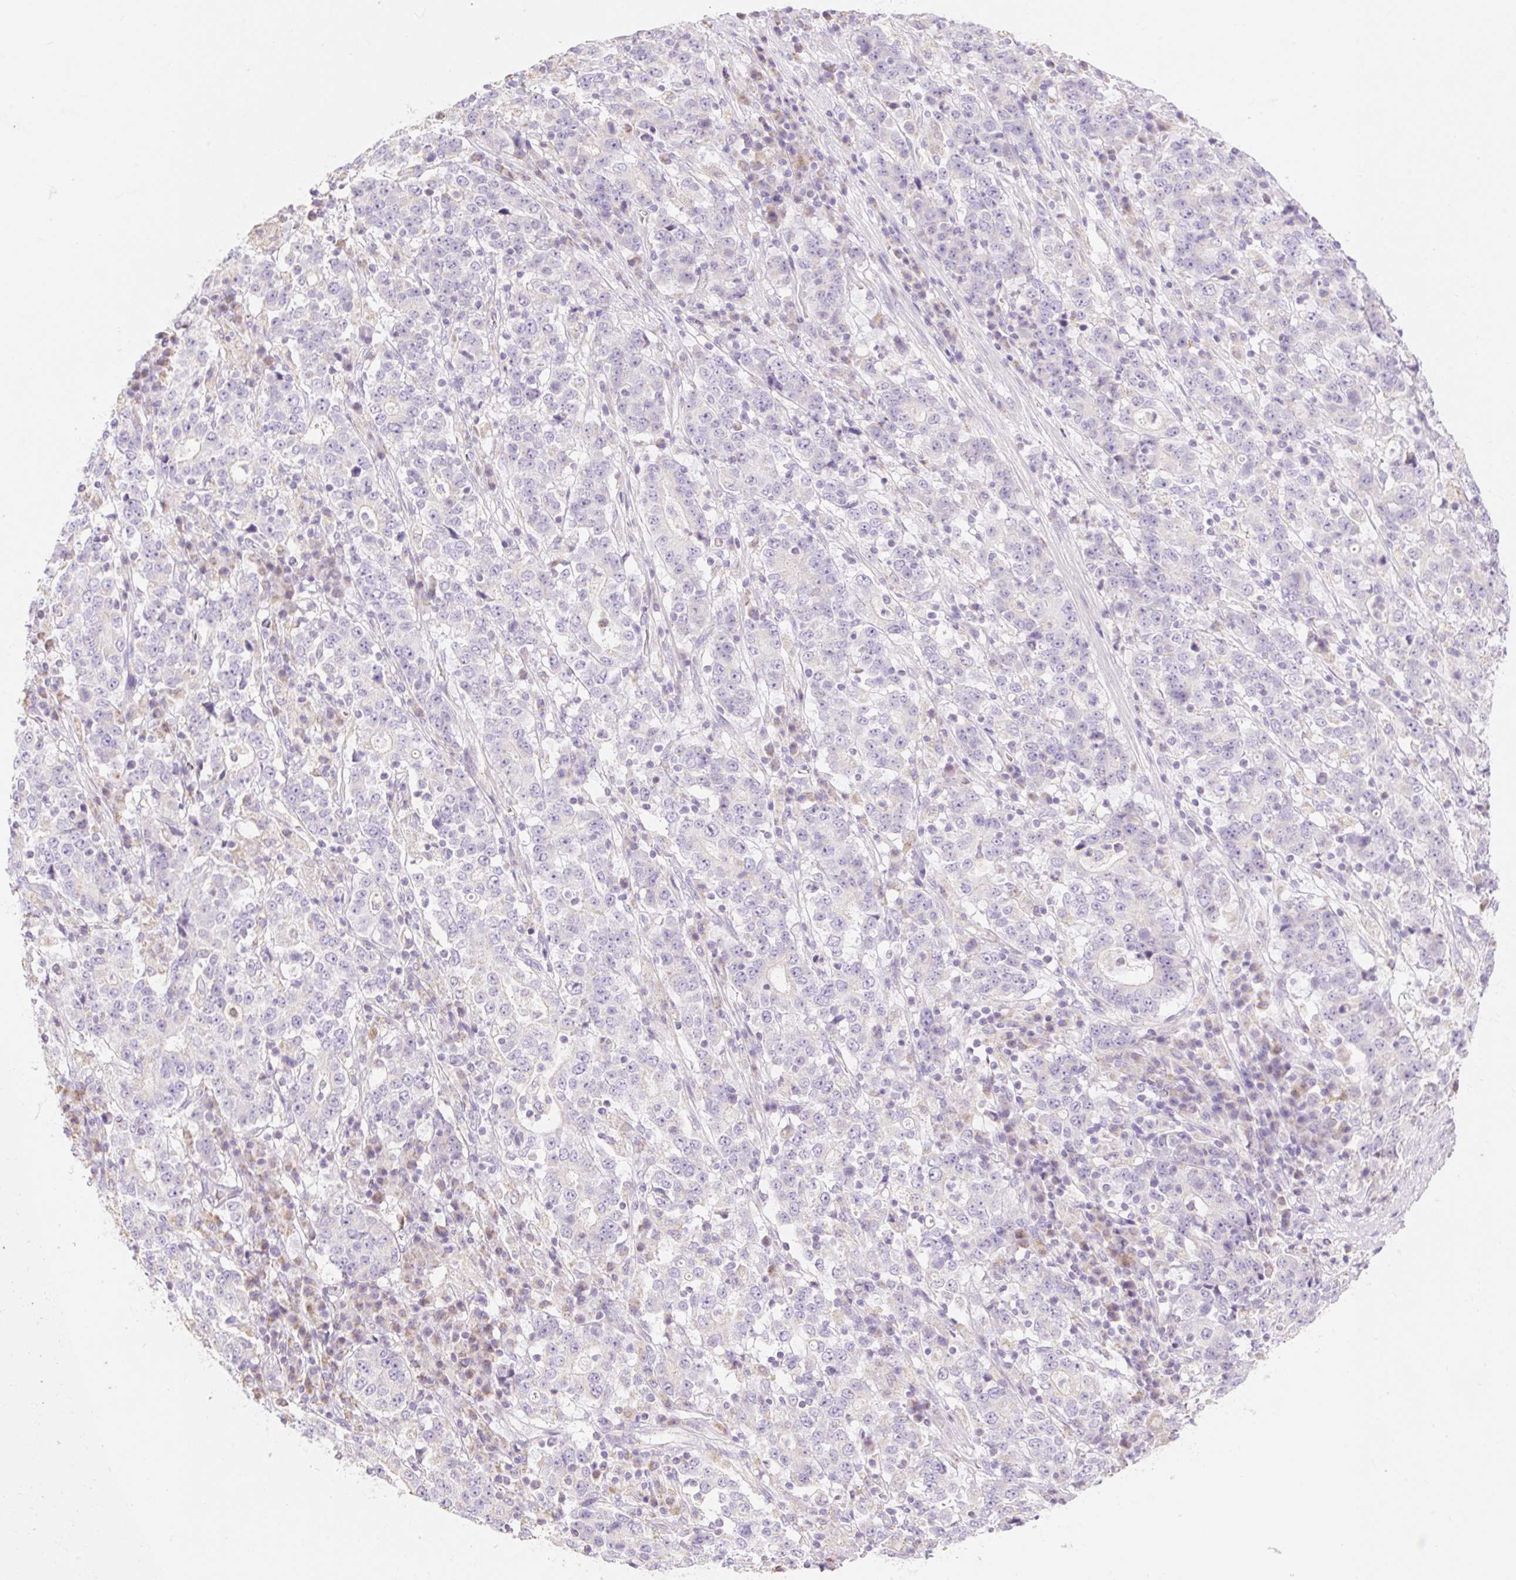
{"staining": {"intensity": "negative", "quantity": "none", "location": "none"}, "tissue": "stomach cancer", "cell_type": "Tumor cells", "image_type": "cancer", "snomed": [{"axis": "morphology", "description": "Adenocarcinoma, NOS"}, {"axis": "topography", "description": "Stomach"}], "caption": "This image is of stomach cancer (adenocarcinoma) stained with immunohistochemistry (IHC) to label a protein in brown with the nuclei are counter-stained blue. There is no positivity in tumor cells.", "gene": "DHX35", "patient": {"sex": "male", "age": 59}}